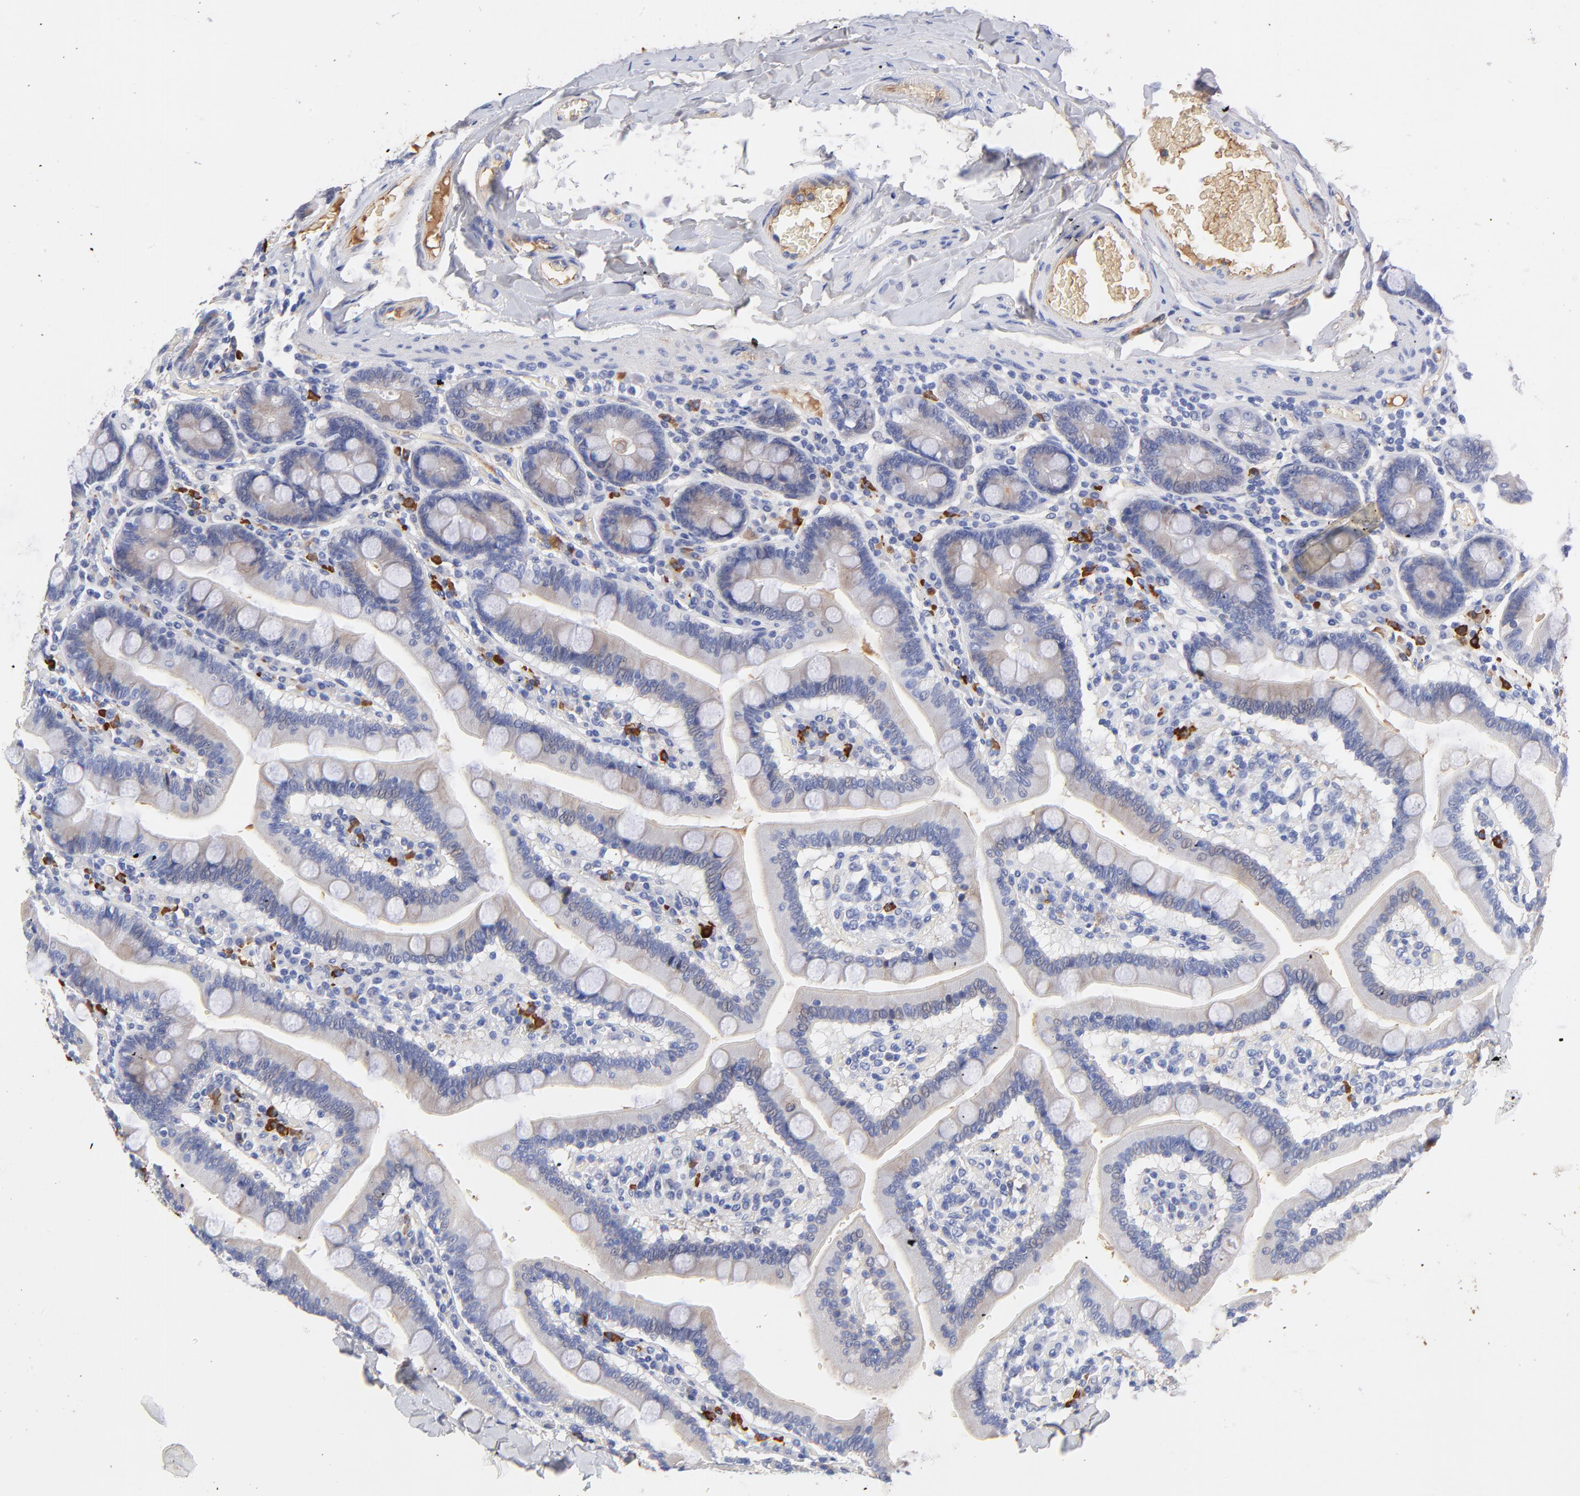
{"staining": {"intensity": "weak", "quantity": "25%-75%", "location": "cytoplasmic/membranous"}, "tissue": "duodenum", "cell_type": "Glandular cells", "image_type": "normal", "snomed": [{"axis": "morphology", "description": "Normal tissue, NOS"}, {"axis": "topography", "description": "Duodenum"}], "caption": "The image exhibits staining of unremarkable duodenum, revealing weak cytoplasmic/membranous protein staining (brown color) within glandular cells.", "gene": "IGLV3", "patient": {"sex": "male", "age": 66}}